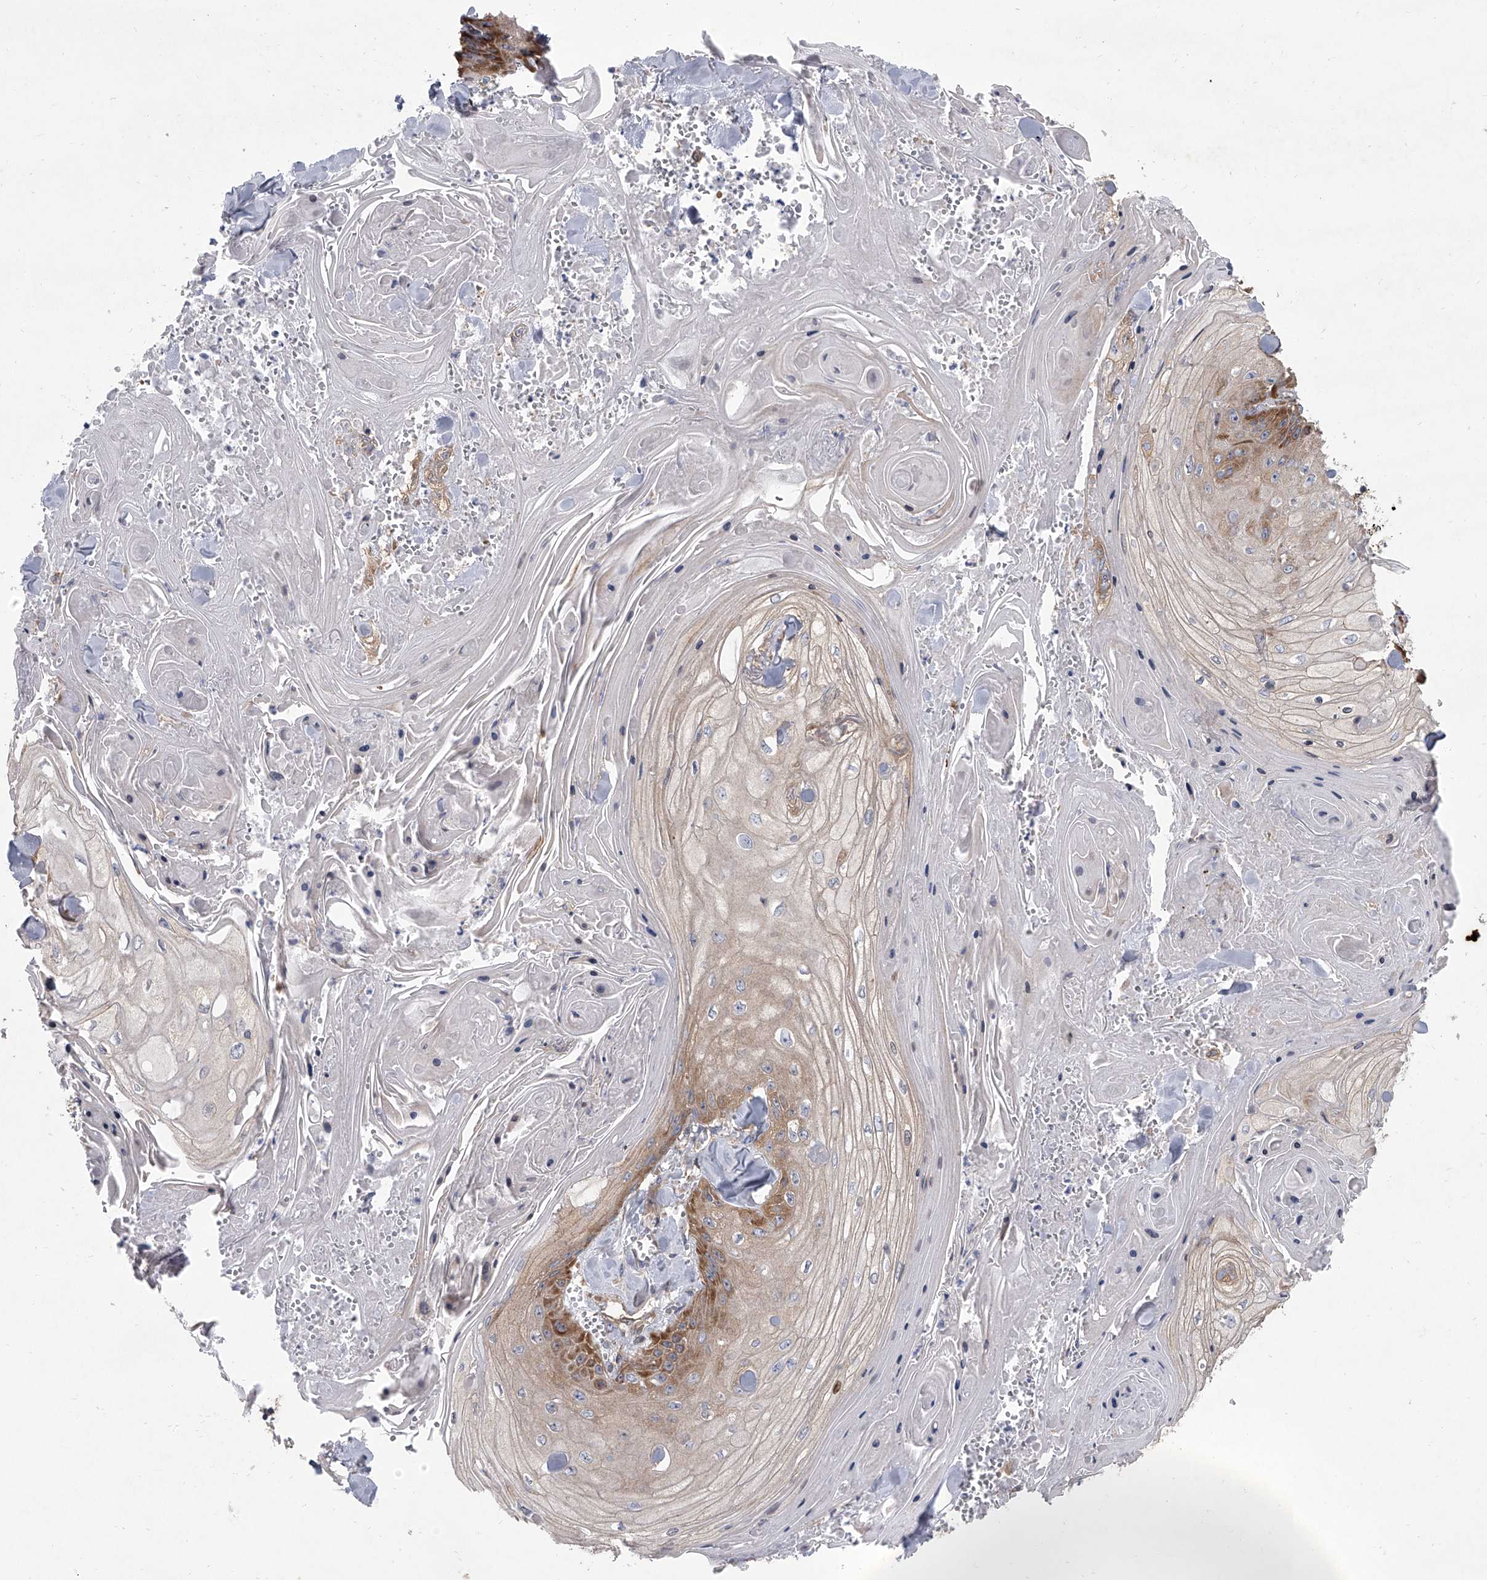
{"staining": {"intensity": "moderate", "quantity": ">75%", "location": "cytoplasmic/membranous"}, "tissue": "skin cancer", "cell_type": "Tumor cells", "image_type": "cancer", "snomed": [{"axis": "morphology", "description": "Squamous cell carcinoma, NOS"}, {"axis": "topography", "description": "Skin"}], "caption": "This photomicrograph exhibits immunohistochemistry (IHC) staining of skin cancer, with medium moderate cytoplasmic/membranous staining in approximately >75% of tumor cells.", "gene": "EIF2S2", "patient": {"sex": "male", "age": 74}}